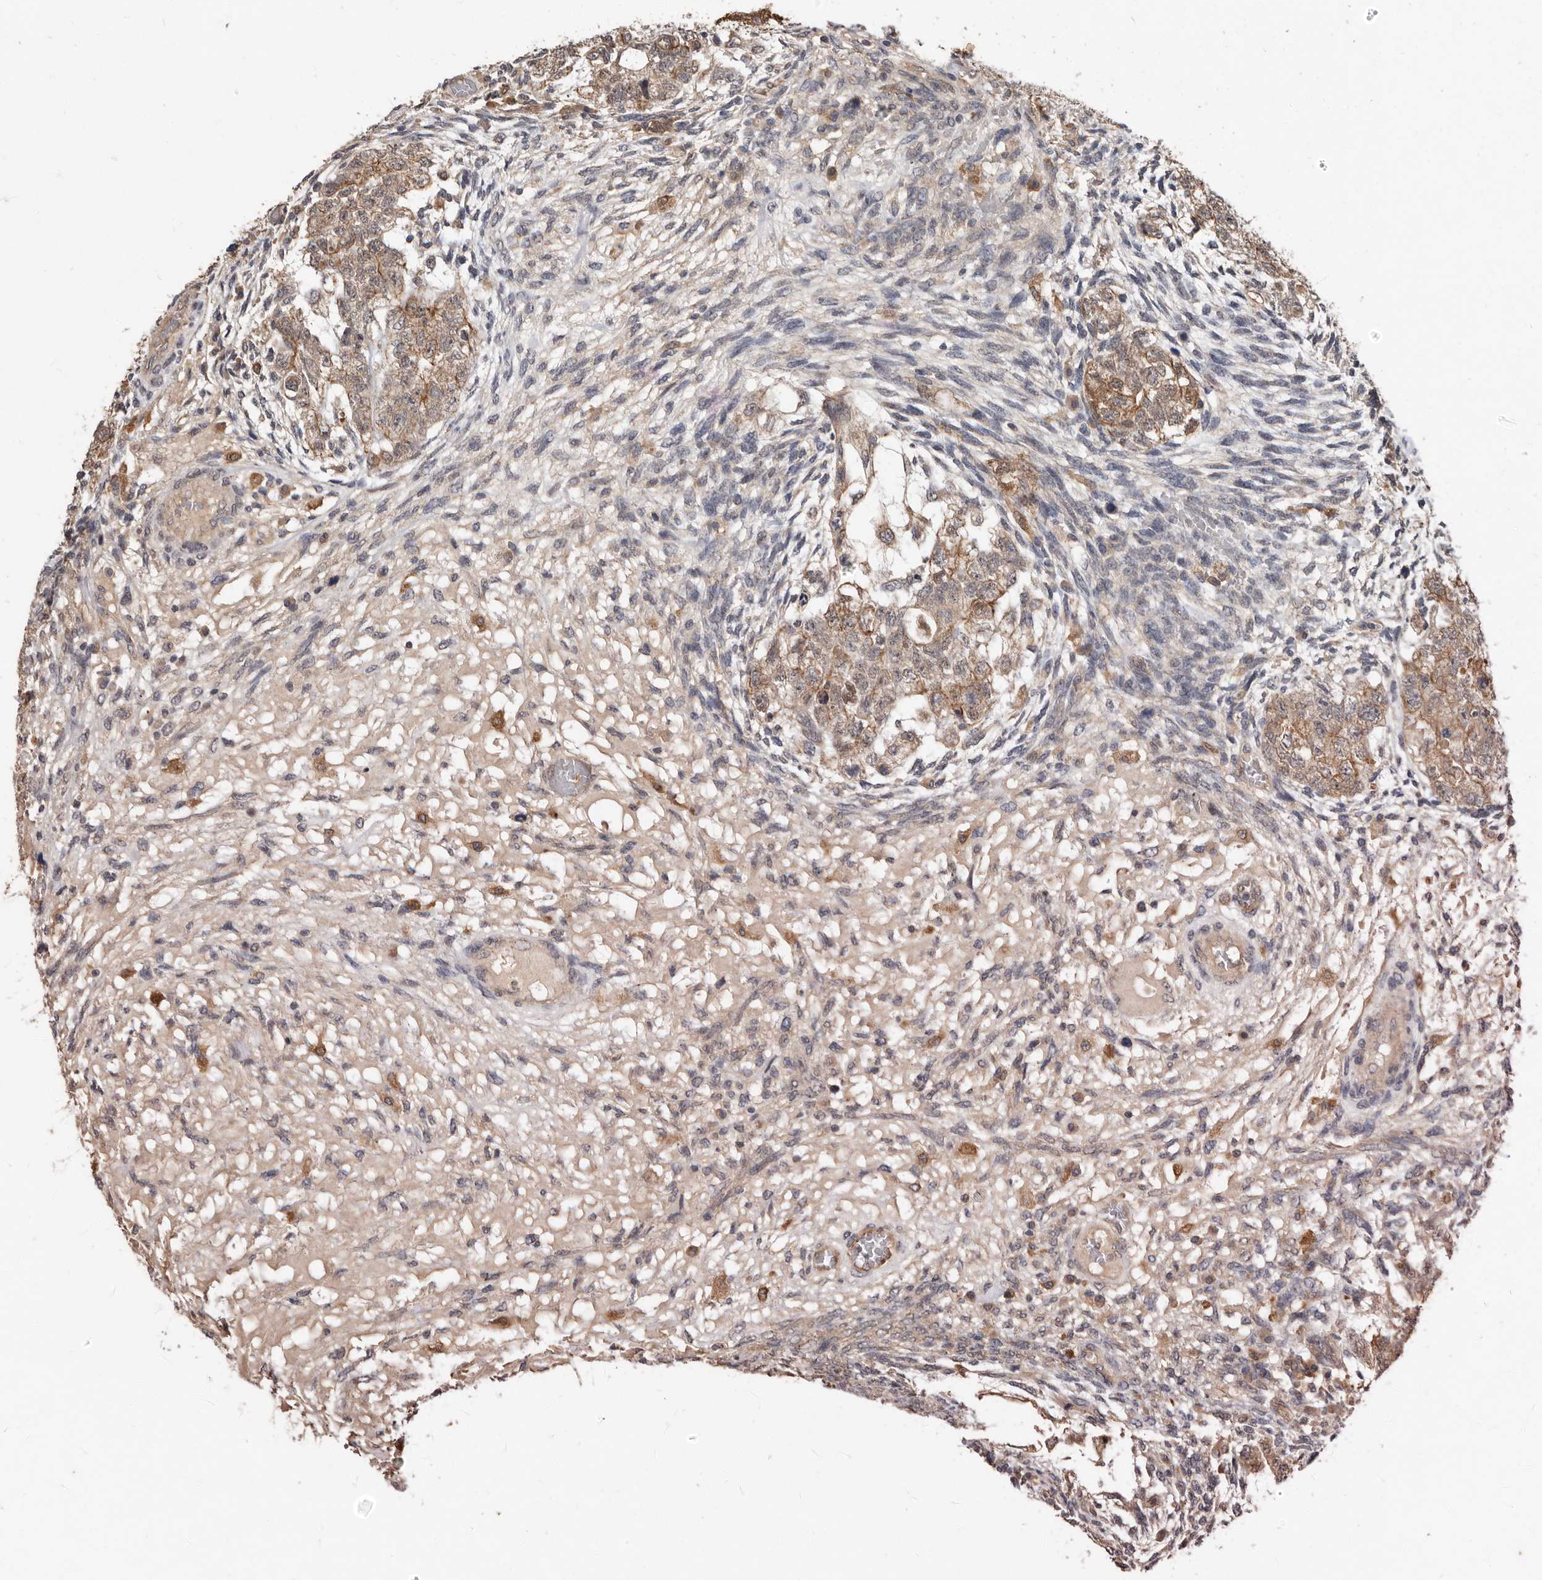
{"staining": {"intensity": "moderate", "quantity": ">75%", "location": "cytoplasmic/membranous"}, "tissue": "testis cancer", "cell_type": "Tumor cells", "image_type": "cancer", "snomed": [{"axis": "morphology", "description": "Normal tissue, NOS"}, {"axis": "morphology", "description": "Carcinoma, Embryonal, NOS"}, {"axis": "topography", "description": "Testis"}], "caption": "Immunohistochemical staining of human testis cancer (embryonal carcinoma) reveals medium levels of moderate cytoplasmic/membranous expression in about >75% of tumor cells.", "gene": "RSPO2", "patient": {"sex": "male", "age": 36}}